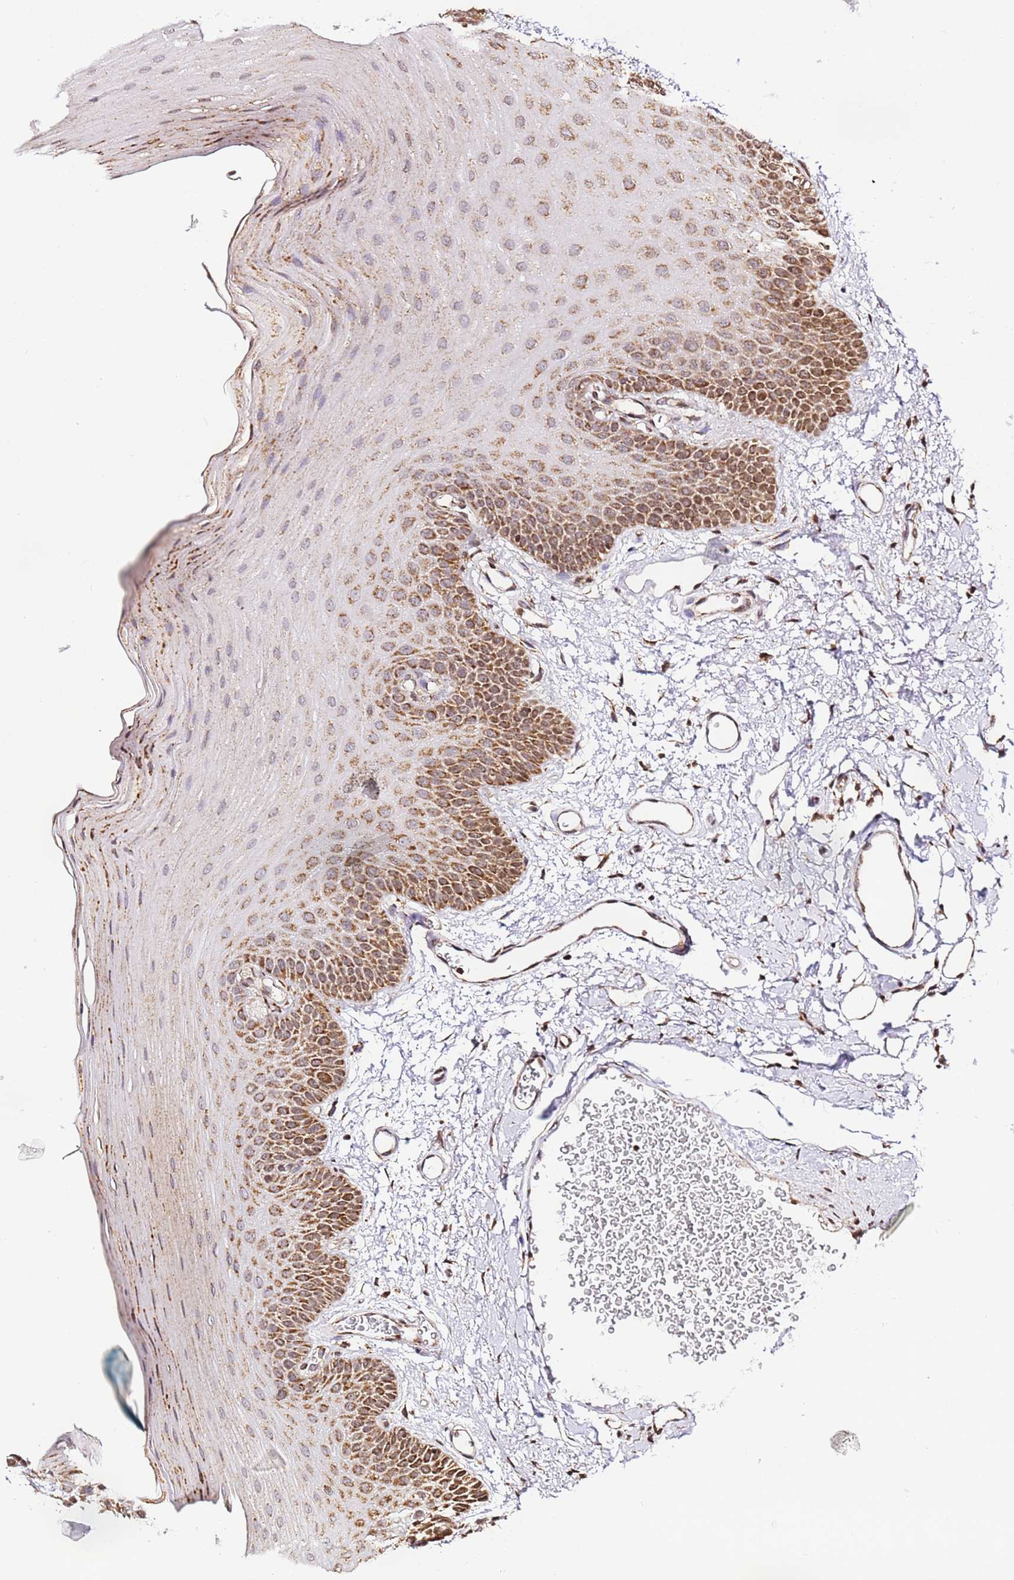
{"staining": {"intensity": "strong", "quantity": "25%-75%", "location": "cytoplasmic/membranous"}, "tissue": "oral mucosa", "cell_type": "Squamous epithelial cells", "image_type": "normal", "snomed": [{"axis": "morphology", "description": "Normal tissue, NOS"}, {"axis": "topography", "description": "Oral tissue"}], "caption": "High-power microscopy captured an immunohistochemistry micrograph of normal oral mucosa, revealing strong cytoplasmic/membranous staining in about 25%-75% of squamous epithelial cells. The staining is performed using DAB (3,3'-diaminobenzidine) brown chromogen to label protein expression. The nuclei are counter-stained blue using hematoxylin.", "gene": "HSPE1", "patient": {"sex": "male", "age": 68}}